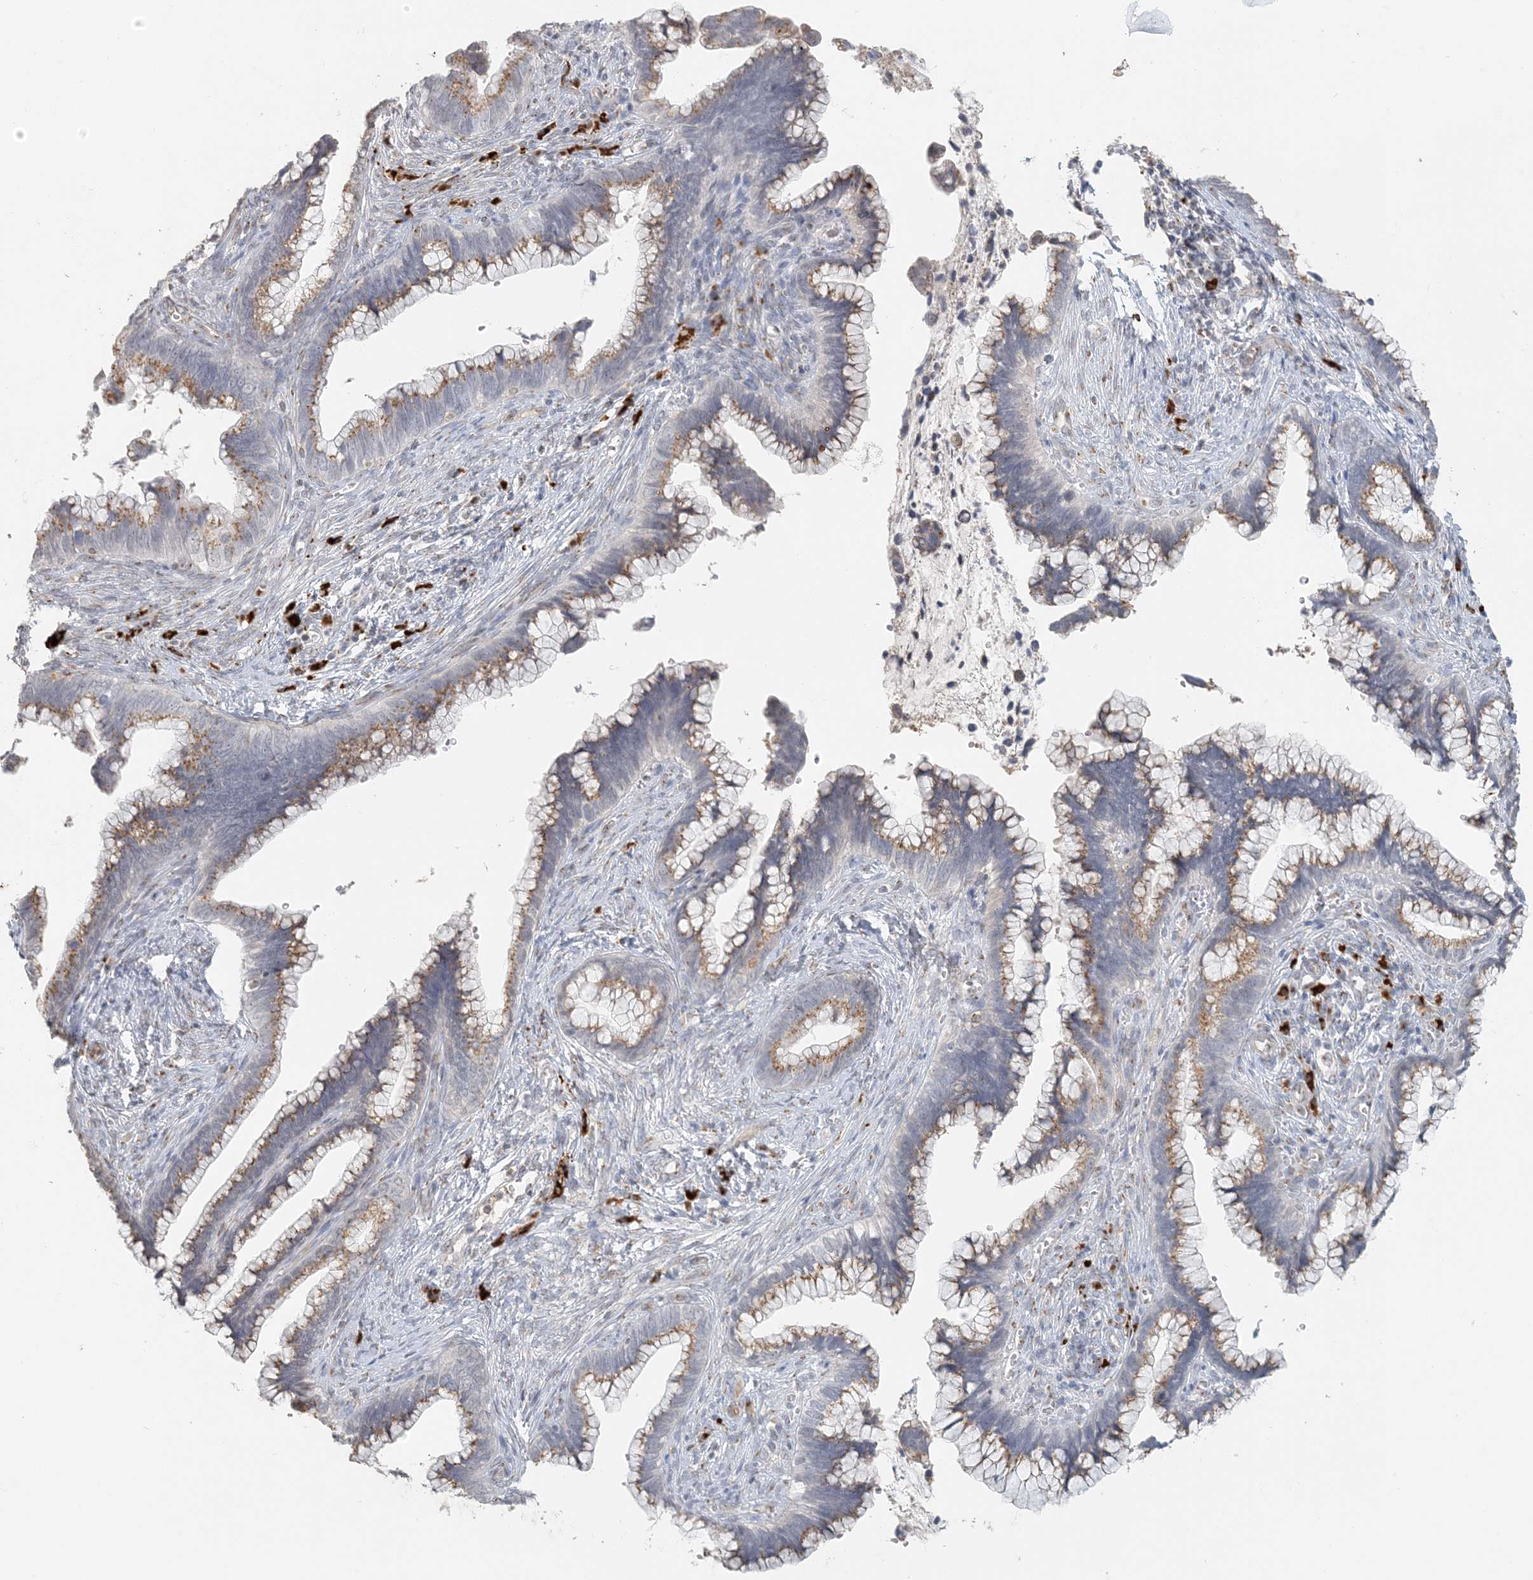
{"staining": {"intensity": "moderate", "quantity": "25%-75%", "location": "cytoplasmic/membranous"}, "tissue": "cervical cancer", "cell_type": "Tumor cells", "image_type": "cancer", "snomed": [{"axis": "morphology", "description": "Adenocarcinoma, NOS"}, {"axis": "topography", "description": "Cervix"}], "caption": "Cervical cancer (adenocarcinoma) was stained to show a protein in brown. There is medium levels of moderate cytoplasmic/membranous staining in approximately 25%-75% of tumor cells.", "gene": "ZCCHC4", "patient": {"sex": "female", "age": 44}}